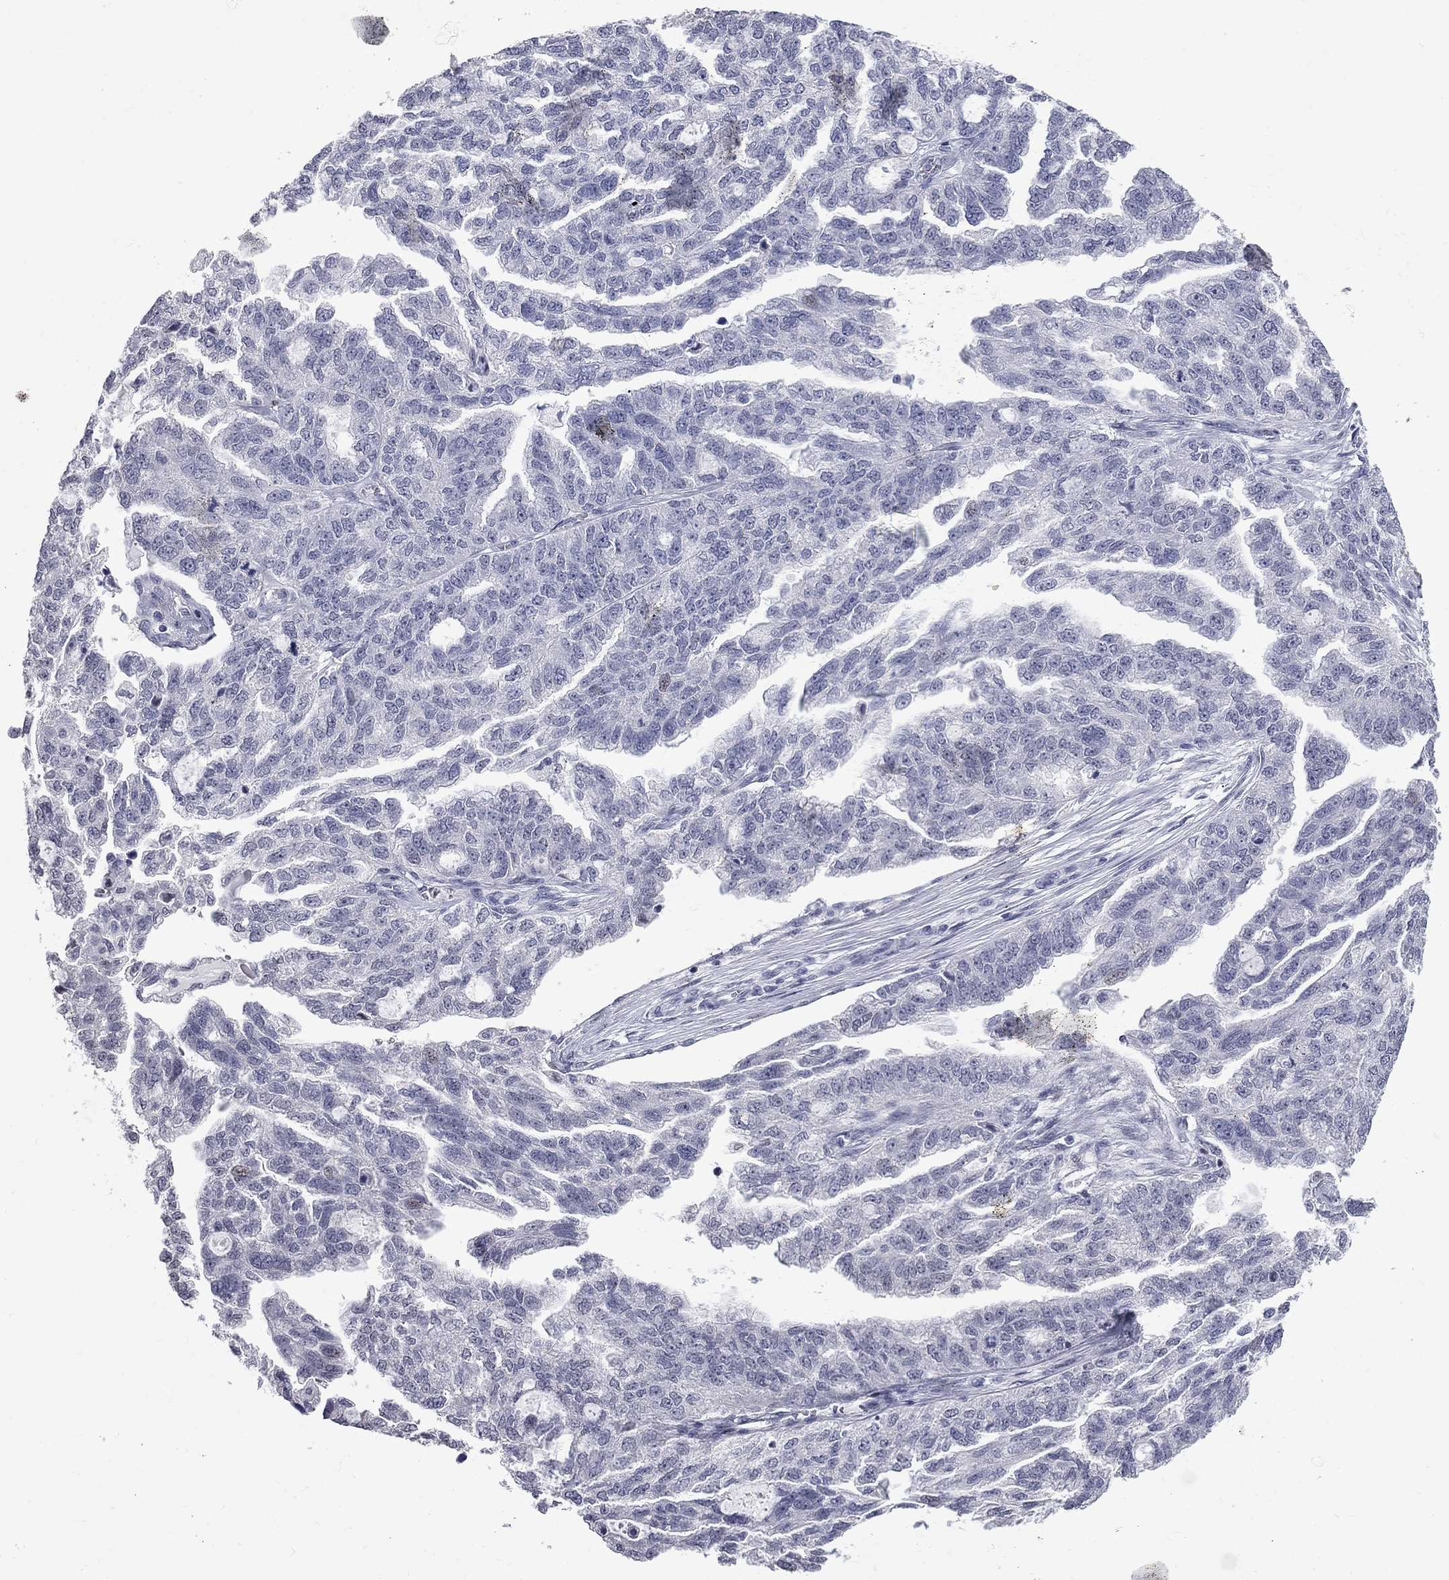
{"staining": {"intensity": "negative", "quantity": "none", "location": "none"}, "tissue": "ovarian cancer", "cell_type": "Tumor cells", "image_type": "cancer", "snomed": [{"axis": "morphology", "description": "Cystadenocarcinoma, serous, NOS"}, {"axis": "topography", "description": "Ovary"}], "caption": "Serous cystadenocarcinoma (ovarian) was stained to show a protein in brown. There is no significant expression in tumor cells.", "gene": "ZNF154", "patient": {"sex": "female", "age": 51}}